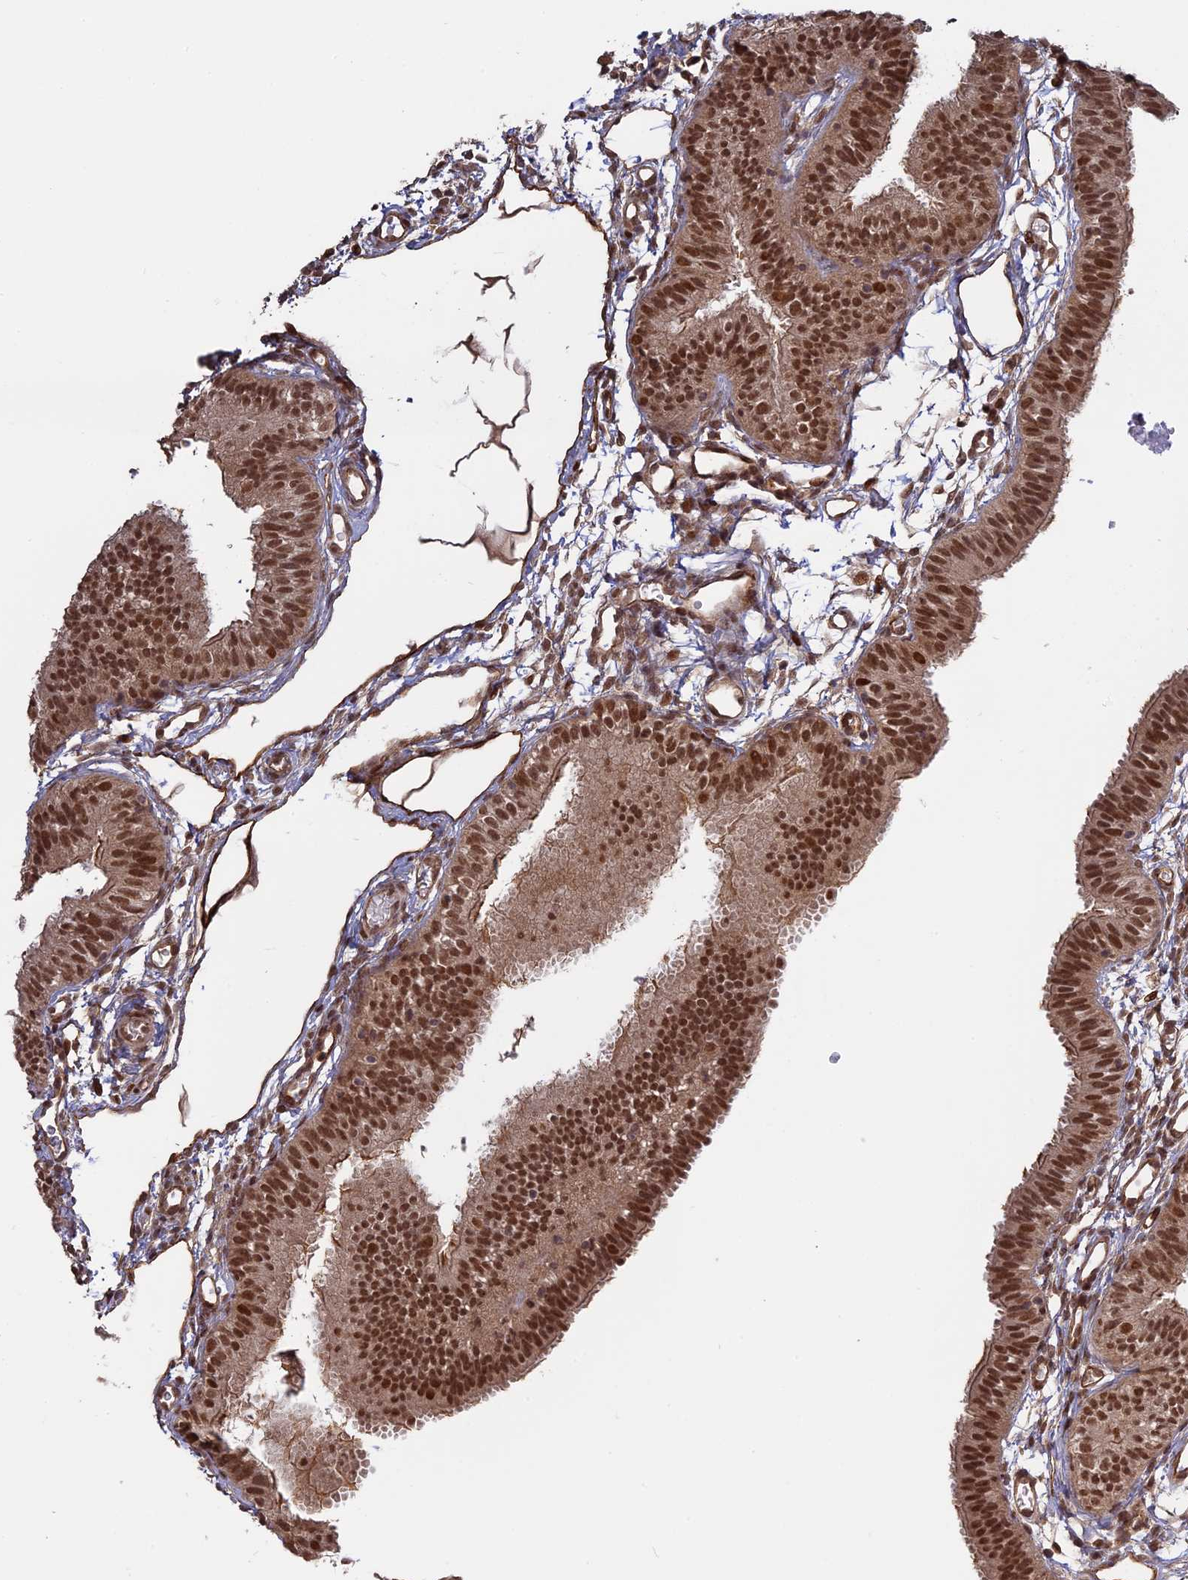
{"staining": {"intensity": "strong", "quantity": ">75%", "location": "cytoplasmic/membranous,nuclear"}, "tissue": "fallopian tube", "cell_type": "Glandular cells", "image_type": "normal", "snomed": [{"axis": "morphology", "description": "Normal tissue, NOS"}, {"axis": "topography", "description": "Fallopian tube"}], "caption": "Immunohistochemistry photomicrograph of unremarkable human fallopian tube stained for a protein (brown), which displays high levels of strong cytoplasmic/membranous,nuclear staining in about >75% of glandular cells.", "gene": "PKIG", "patient": {"sex": "female", "age": 35}}